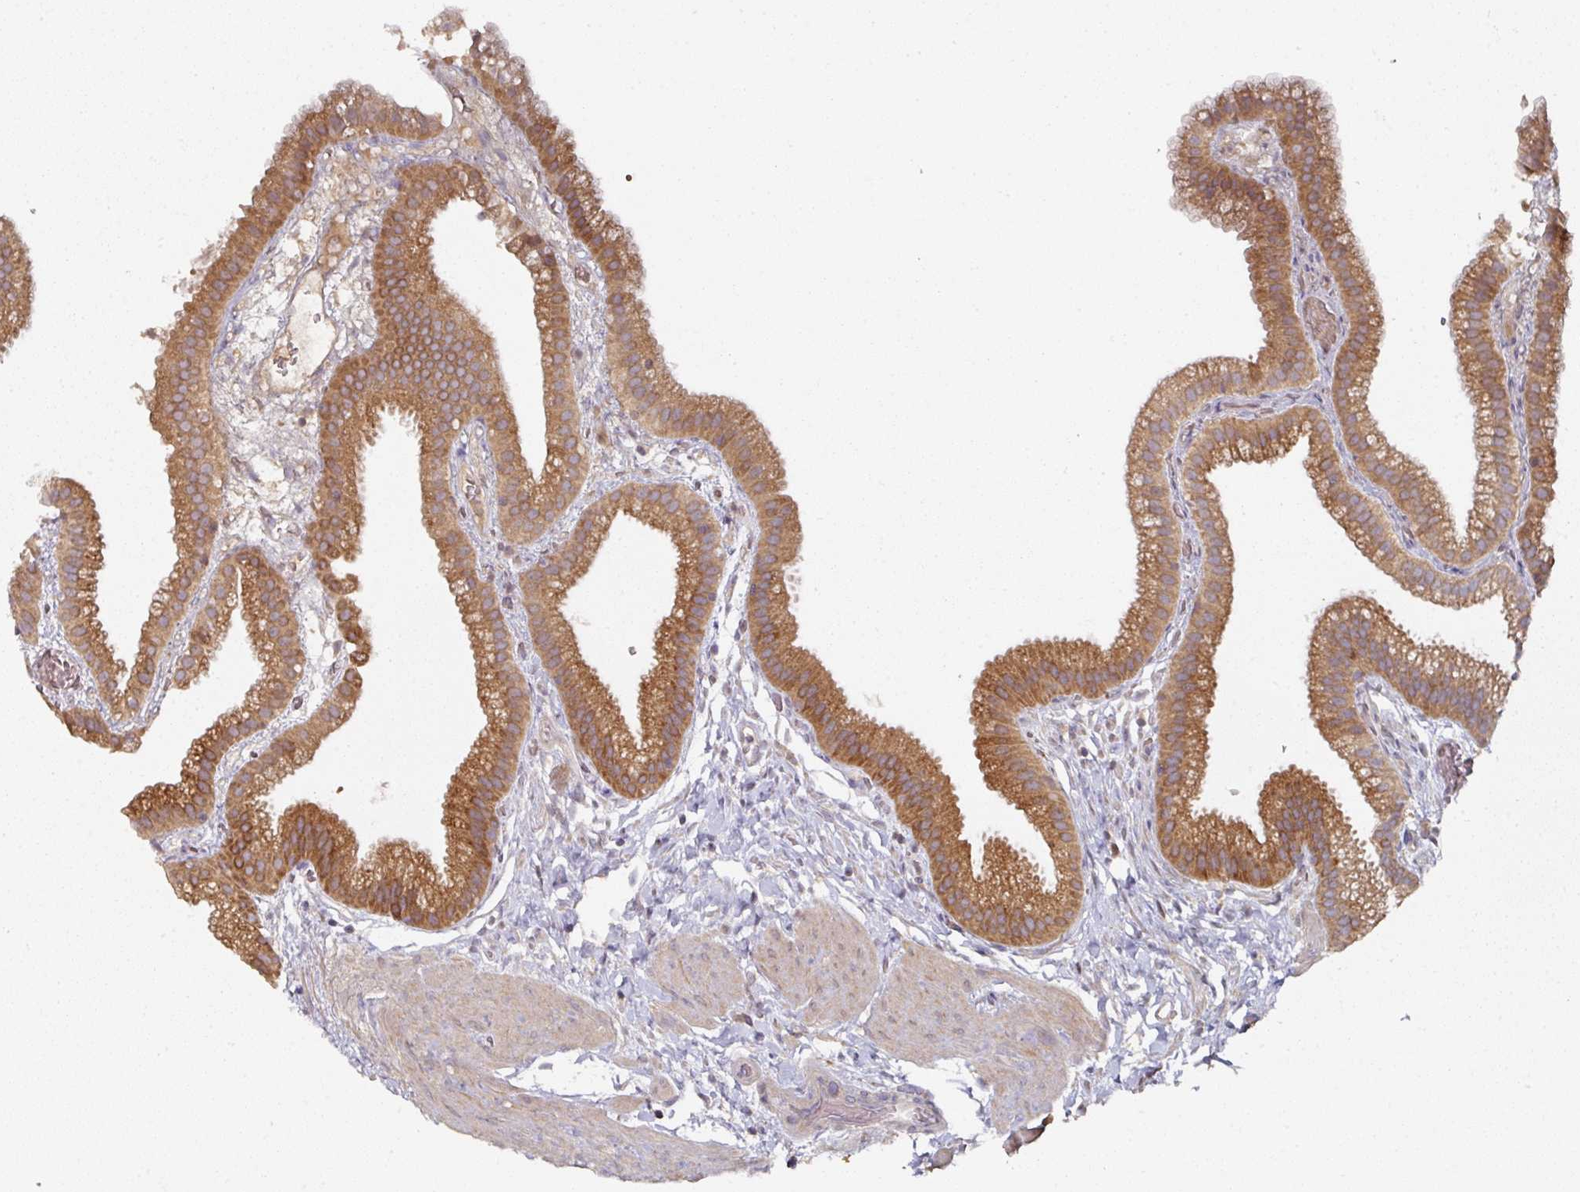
{"staining": {"intensity": "strong", "quantity": ">75%", "location": "cytoplasmic/membranous"}, "tissue": "gallbladder", "cell_type": "Glandular cells", "image_type": "normal", "snomed": [{"axis": "morphology", "description": "Normal tissue, NOS"}, {"axis": "topography", "description": "Gallbladder"}], "caption": "Protein staining of benign gallbladder shows strong cytoplasmic/membranous staining in approximately >75% of glandular cells.", "gene": "CEP95", "patient": {"sex": "female", "age": 63}}